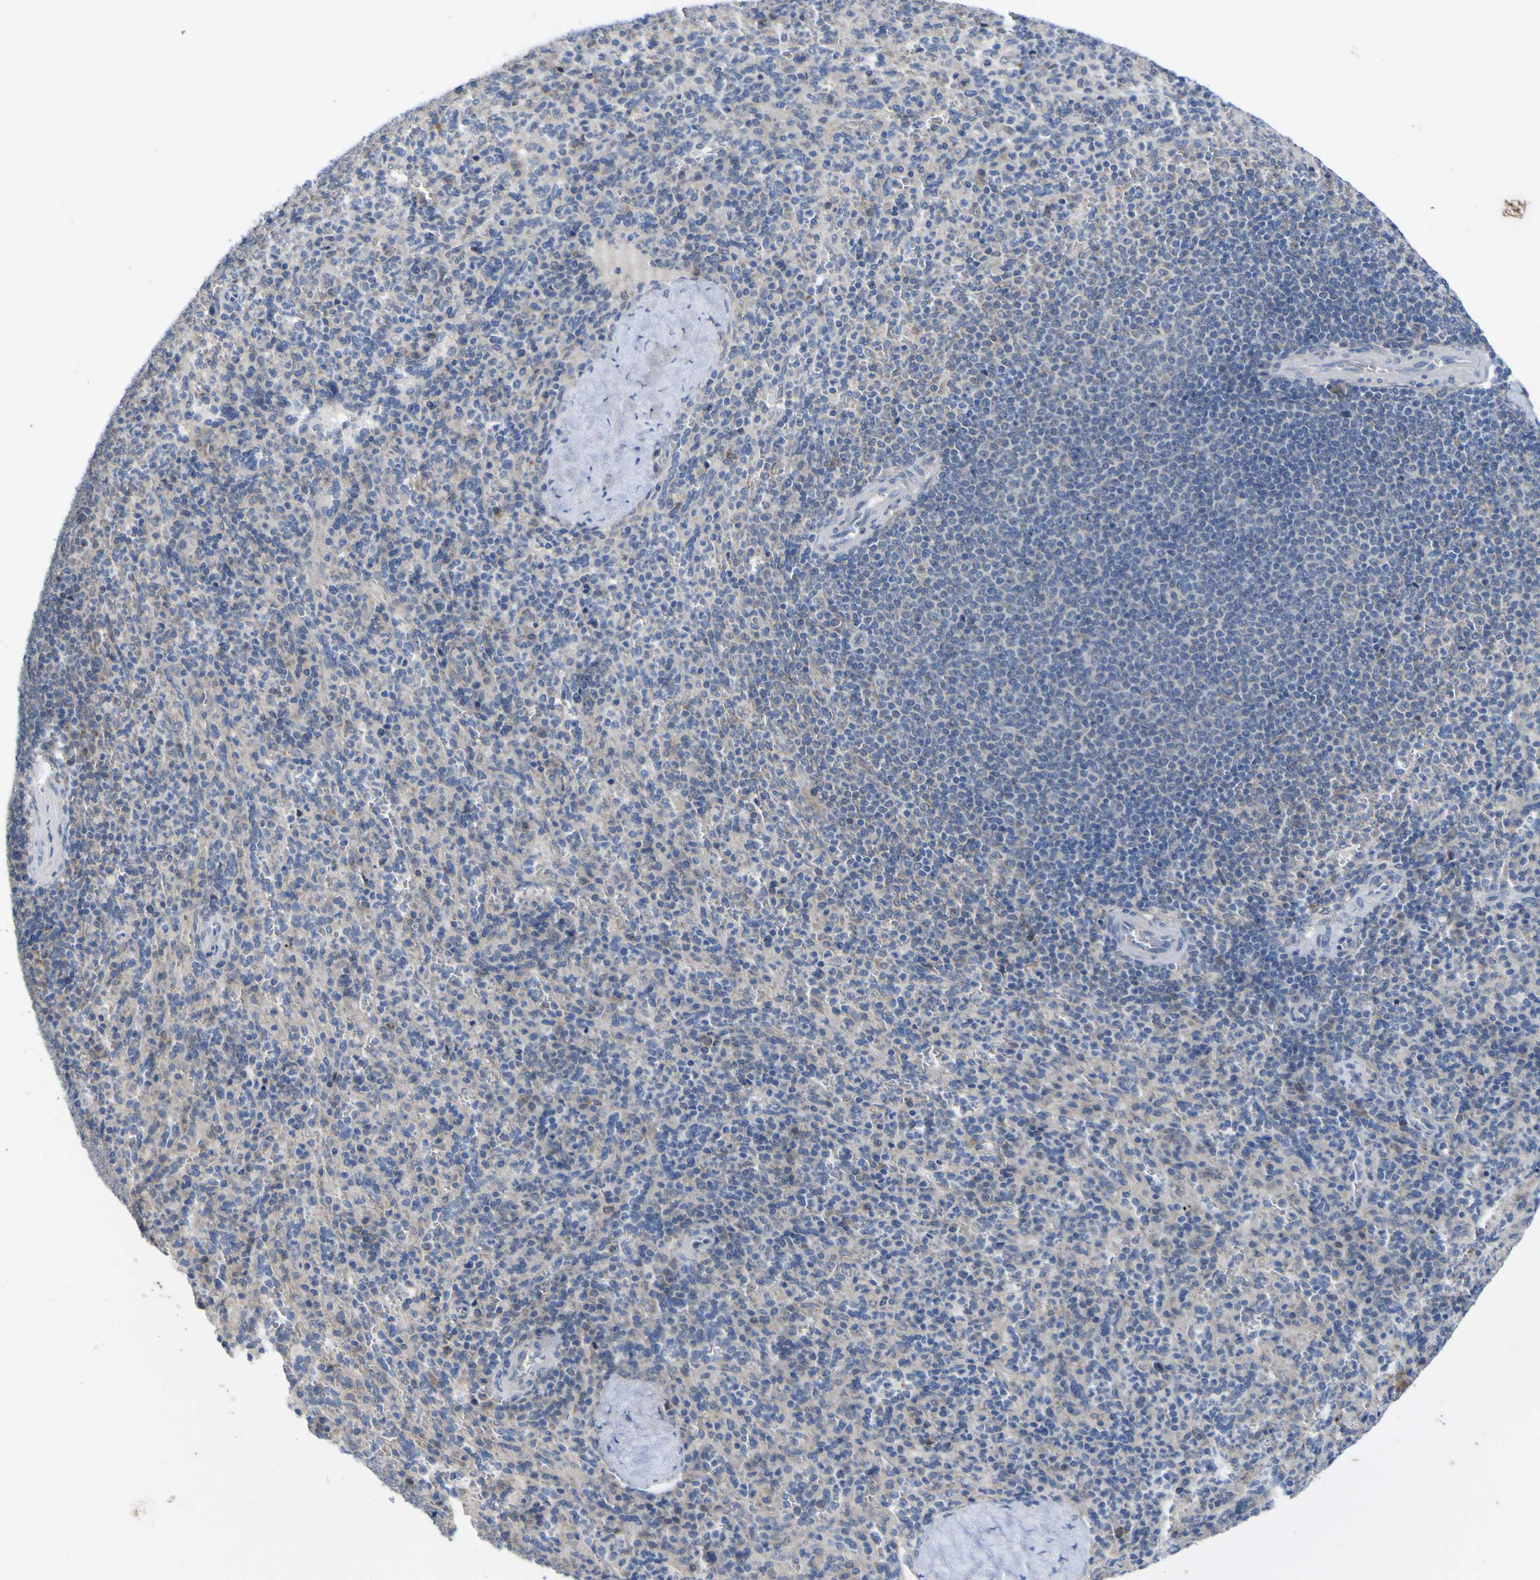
{"staining": {"intensity": "negative", "quantity": "none", "location": "none"}, "tissue": "spleen", "cell_type": "Cells in red pulp", "image_type": "normal", "snomed": [{"axis": "morphology", "description": "Normal tissue, NOS"}, {"axis": "topography", "description": "Spleen"}], "caption": "The micrograph reveals no staining of cells in red pulp in unremarkable spleen.", "gene": "TNFRSF11A", "patient": {"sex": "male", "age": 36}}